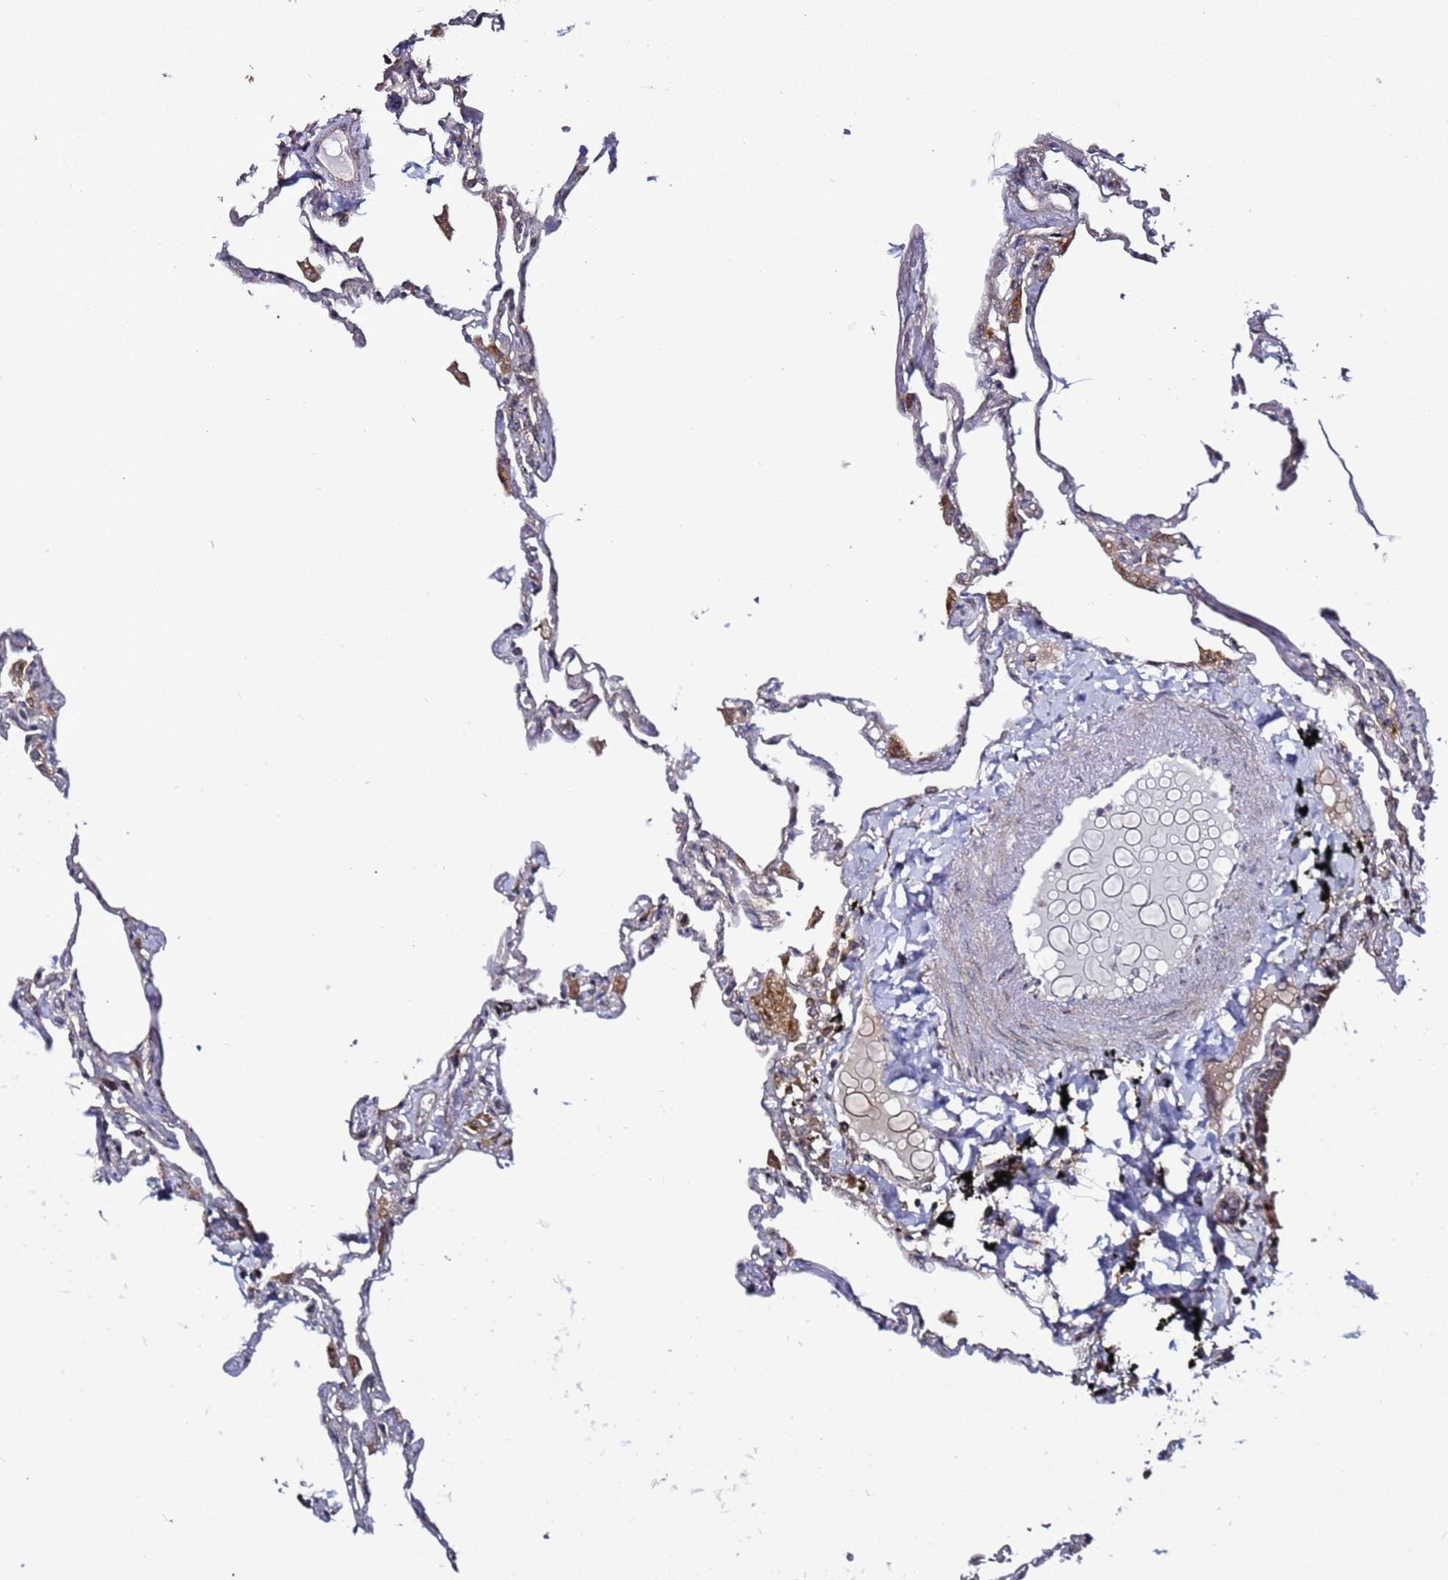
{"staining": {"intensity": "negative", "quantity": "none", "location": "none"}, "tissue": "lung", "cell_type": "Alveolar cells", "image_type": "normal", "snomed": [{"axis": "morphology", "description": "Normal tissue, NOS"}, {"axis": "topography", "description": "Lung"}], "caption": "The immunohistochemistry histopathology image has no significant staining in alveolar cells of lung. (DAB (3,3'-diaminobenzidine) IHC, high magnification).", "gene": "TMEM176B", "patient": {"sex": "female", "age": 67}}